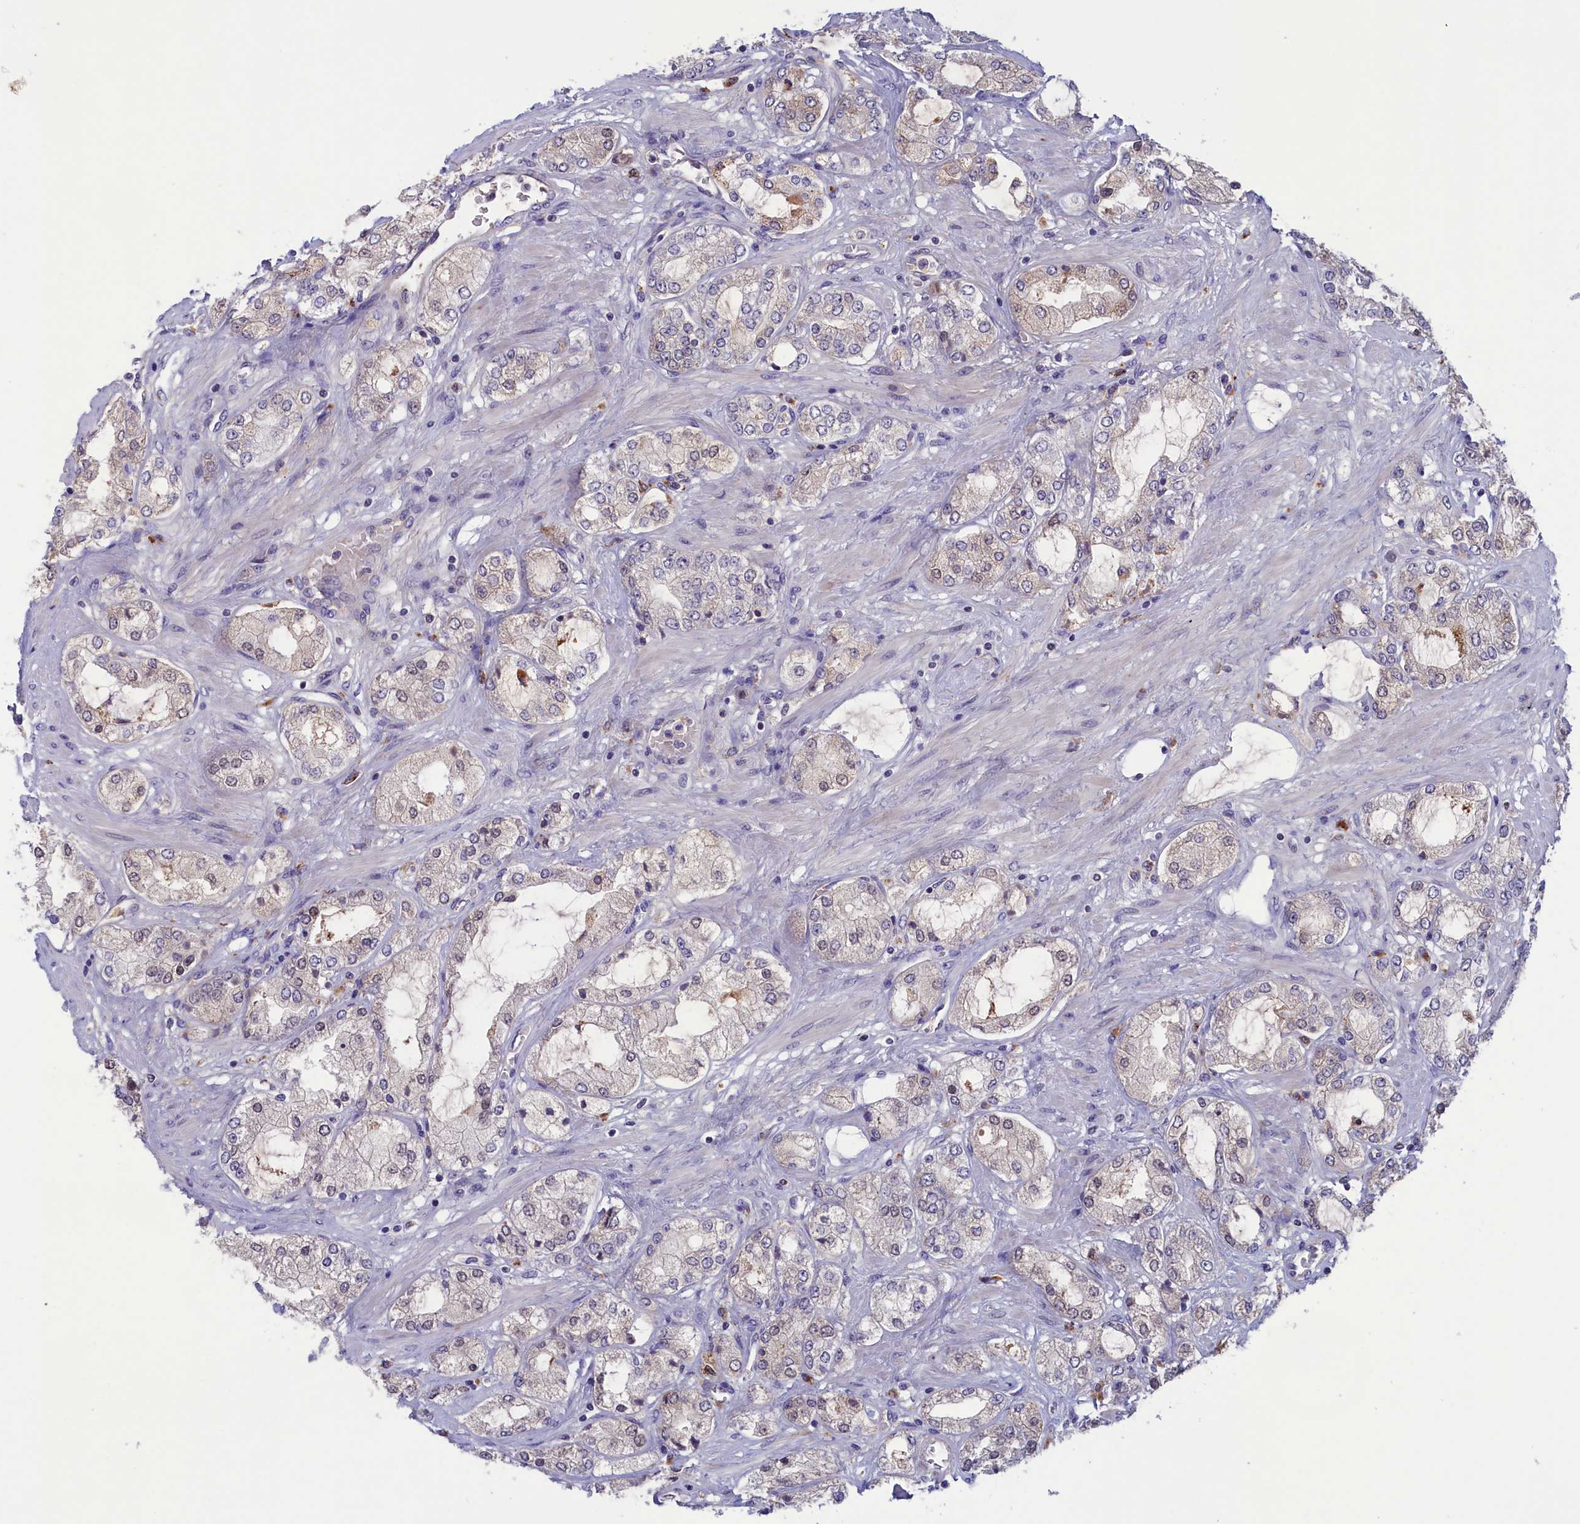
{"staining": {"intensity": "weak", "quantity": "<25%", "location": "cytoplasmic/membranous"}, "tissue": "prostate cancer", "cell_type": "Tumor cells", "image_type": "cancer", "snomed": [{"axis": "morphology", "description": "Adenocarcinoma, High grade"}, {"axis": "topography", "description": "Prostate"}], "caption": "Tumor cells are negative for protein expression in human prostate adenocarcinoma (high-grade). (Stains: DAB immunohistochemistry with hematoxylin counter stain, Microscopy: brightfield microscopy at high magnification).", "gene": "STYX", "patient": {"sex": "male", "age": 64}}